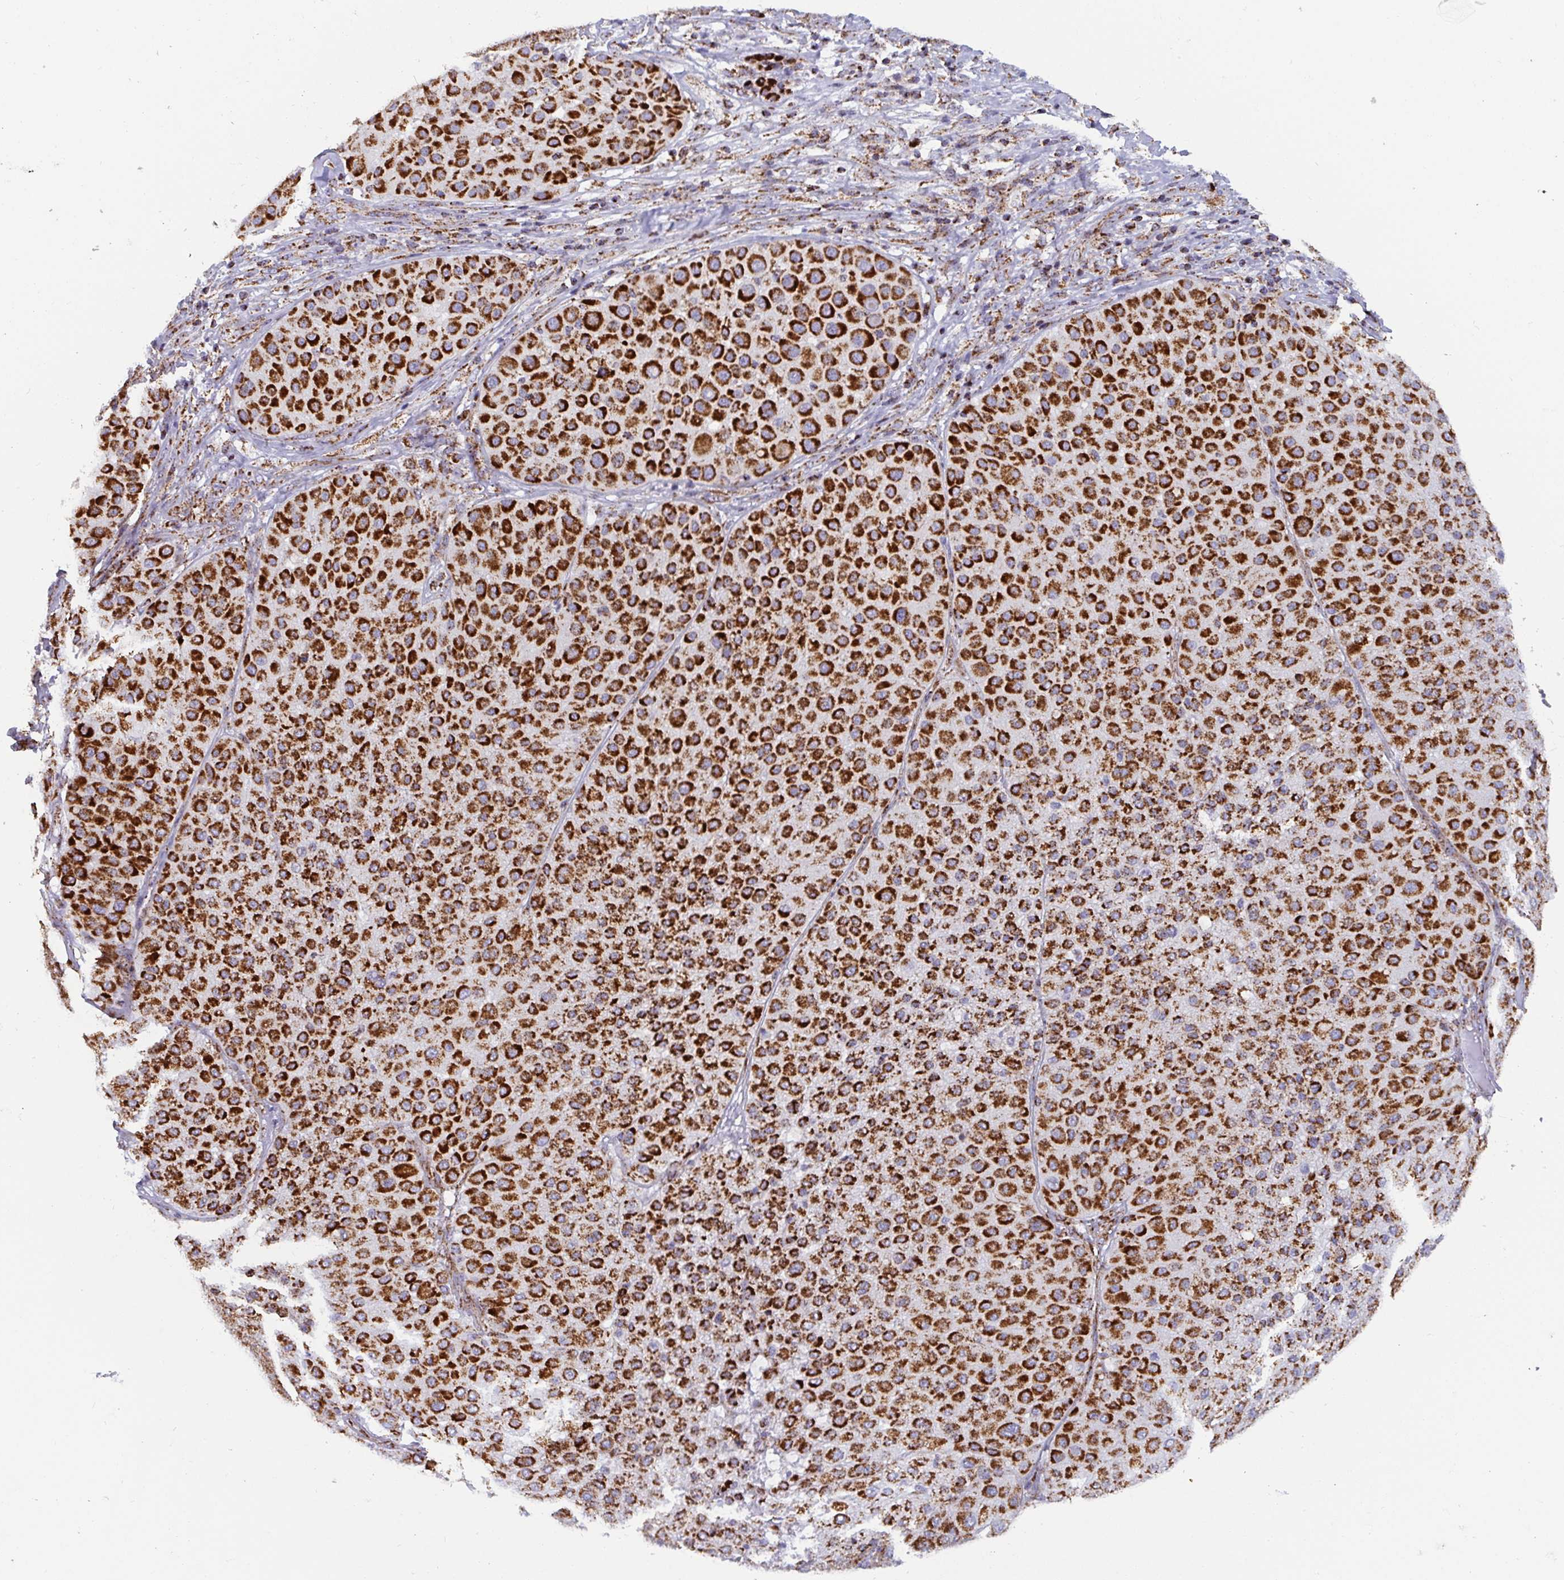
{"staining": {"intensity": "strong", "quantity": ">75%", "location": "cytoplasmic/membranous"}, "tissue": "melanoma", "cell_type": "Tumor cells", "image_type": "cancer", "snomed": [{"axis": "morphology", "description": "Malignant melanoma, Metastatic site"}, {"axis": "topography", "description": "Smooth muscle"}], "caption": "A micrograph of human malignant melanoma (metastatic site) stained for a protein shows strong cytoplasmic/membranous brown staining in tumor cells. (IHC, brightfield microscopy, high magnification).", "gene": "ATP5MJ", "patient": {"sex": "male", "age": 41}}